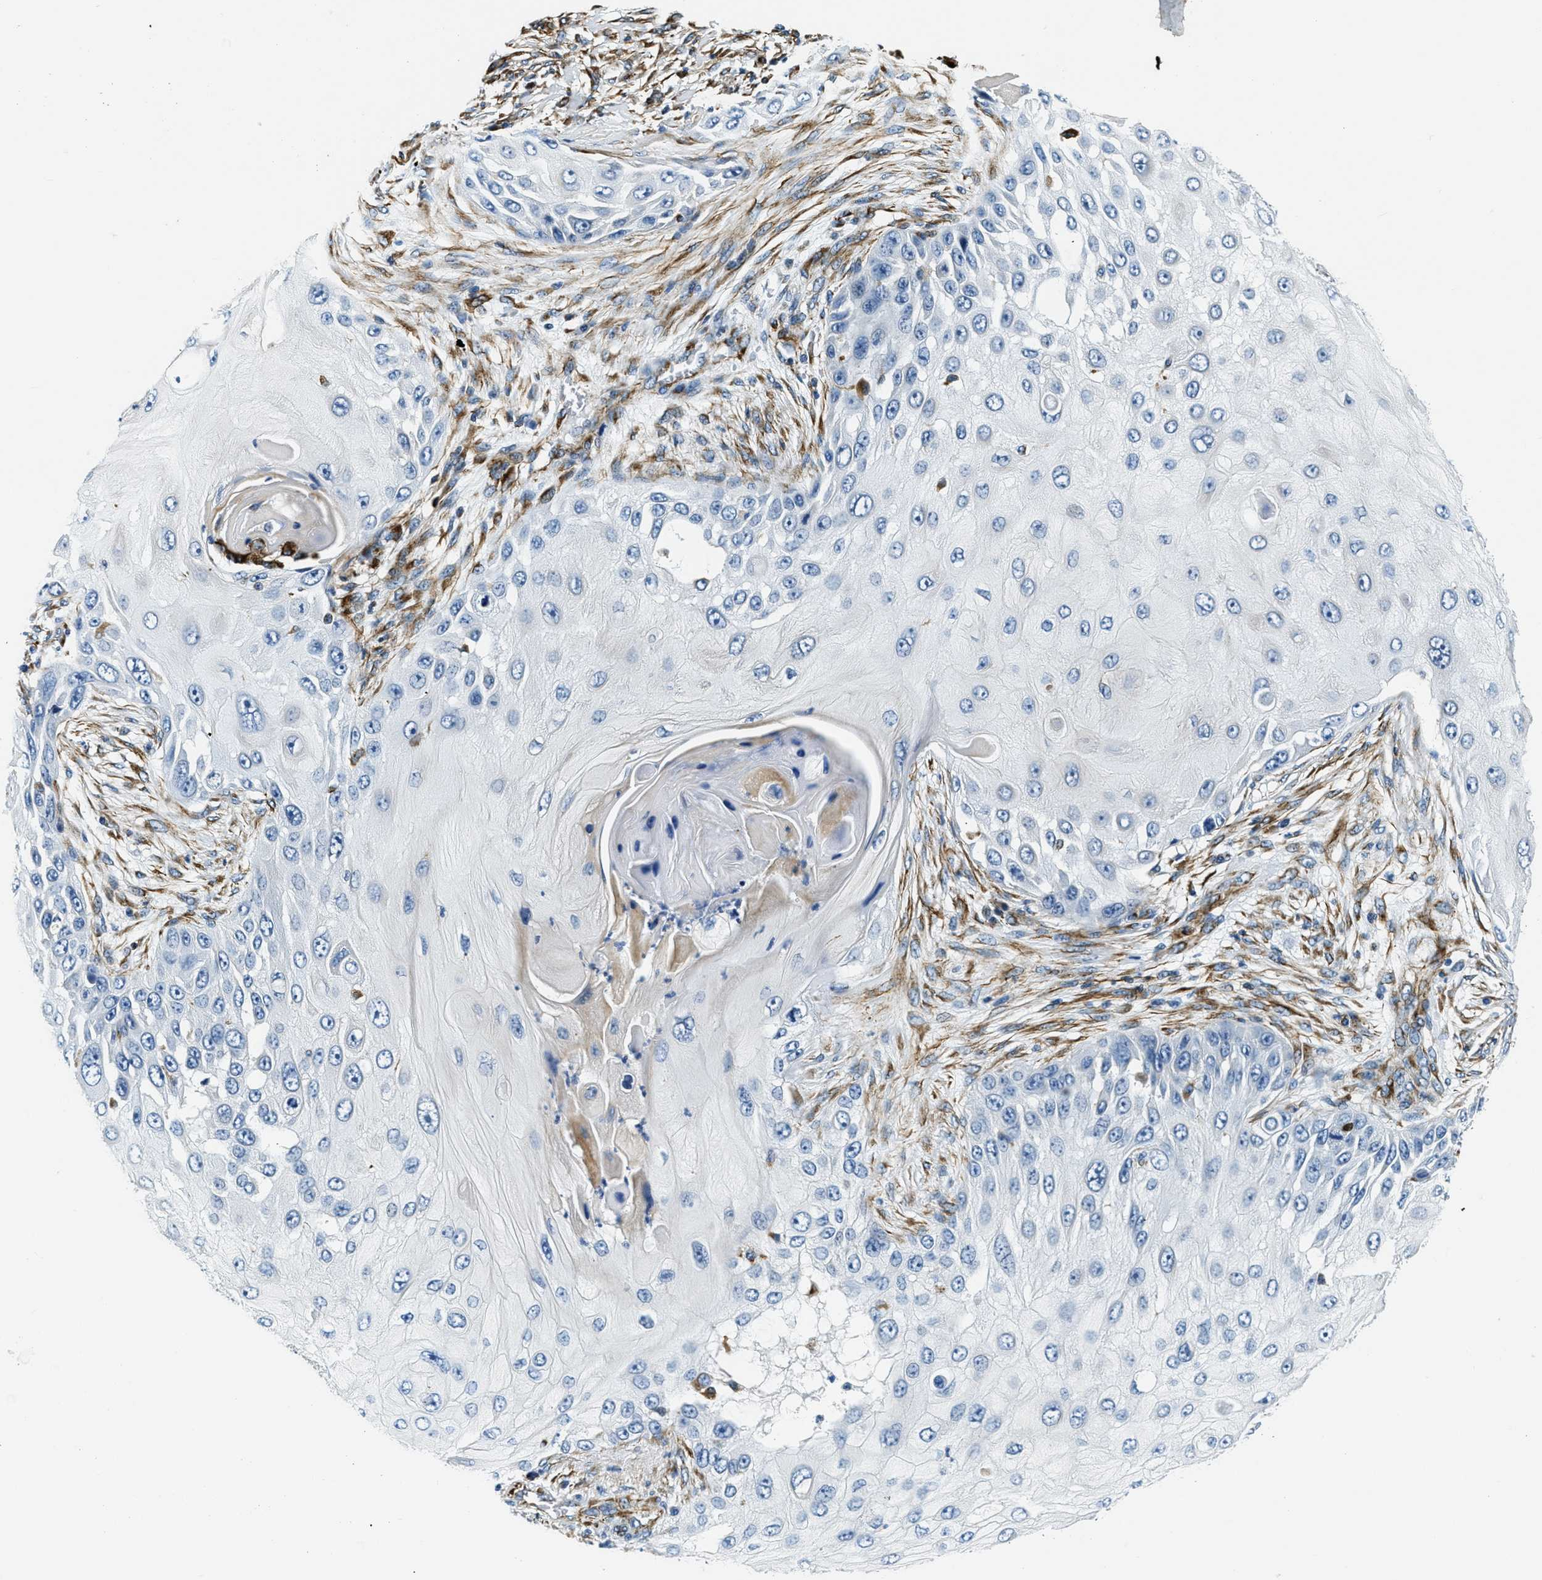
{"staining": {"intensity": "negative", "quantity": "none", "location": "none"}, "tissue": "skin cancer", "cell_type": "Tumor cells", "image_type": "cancer", "snomed": [{"axis": "morphology", "description": "Squamous cell carcinoma, NOS"}, {"axis": "topography", "description": "Skin"}], "caption": "The immunohistochemistry micrograph has no significant expression in tumor cells of skin cancer (squamous cell carcinoma) tissue.", "gene": "GNS", "patient": {"sex": "female", "age": 44}}